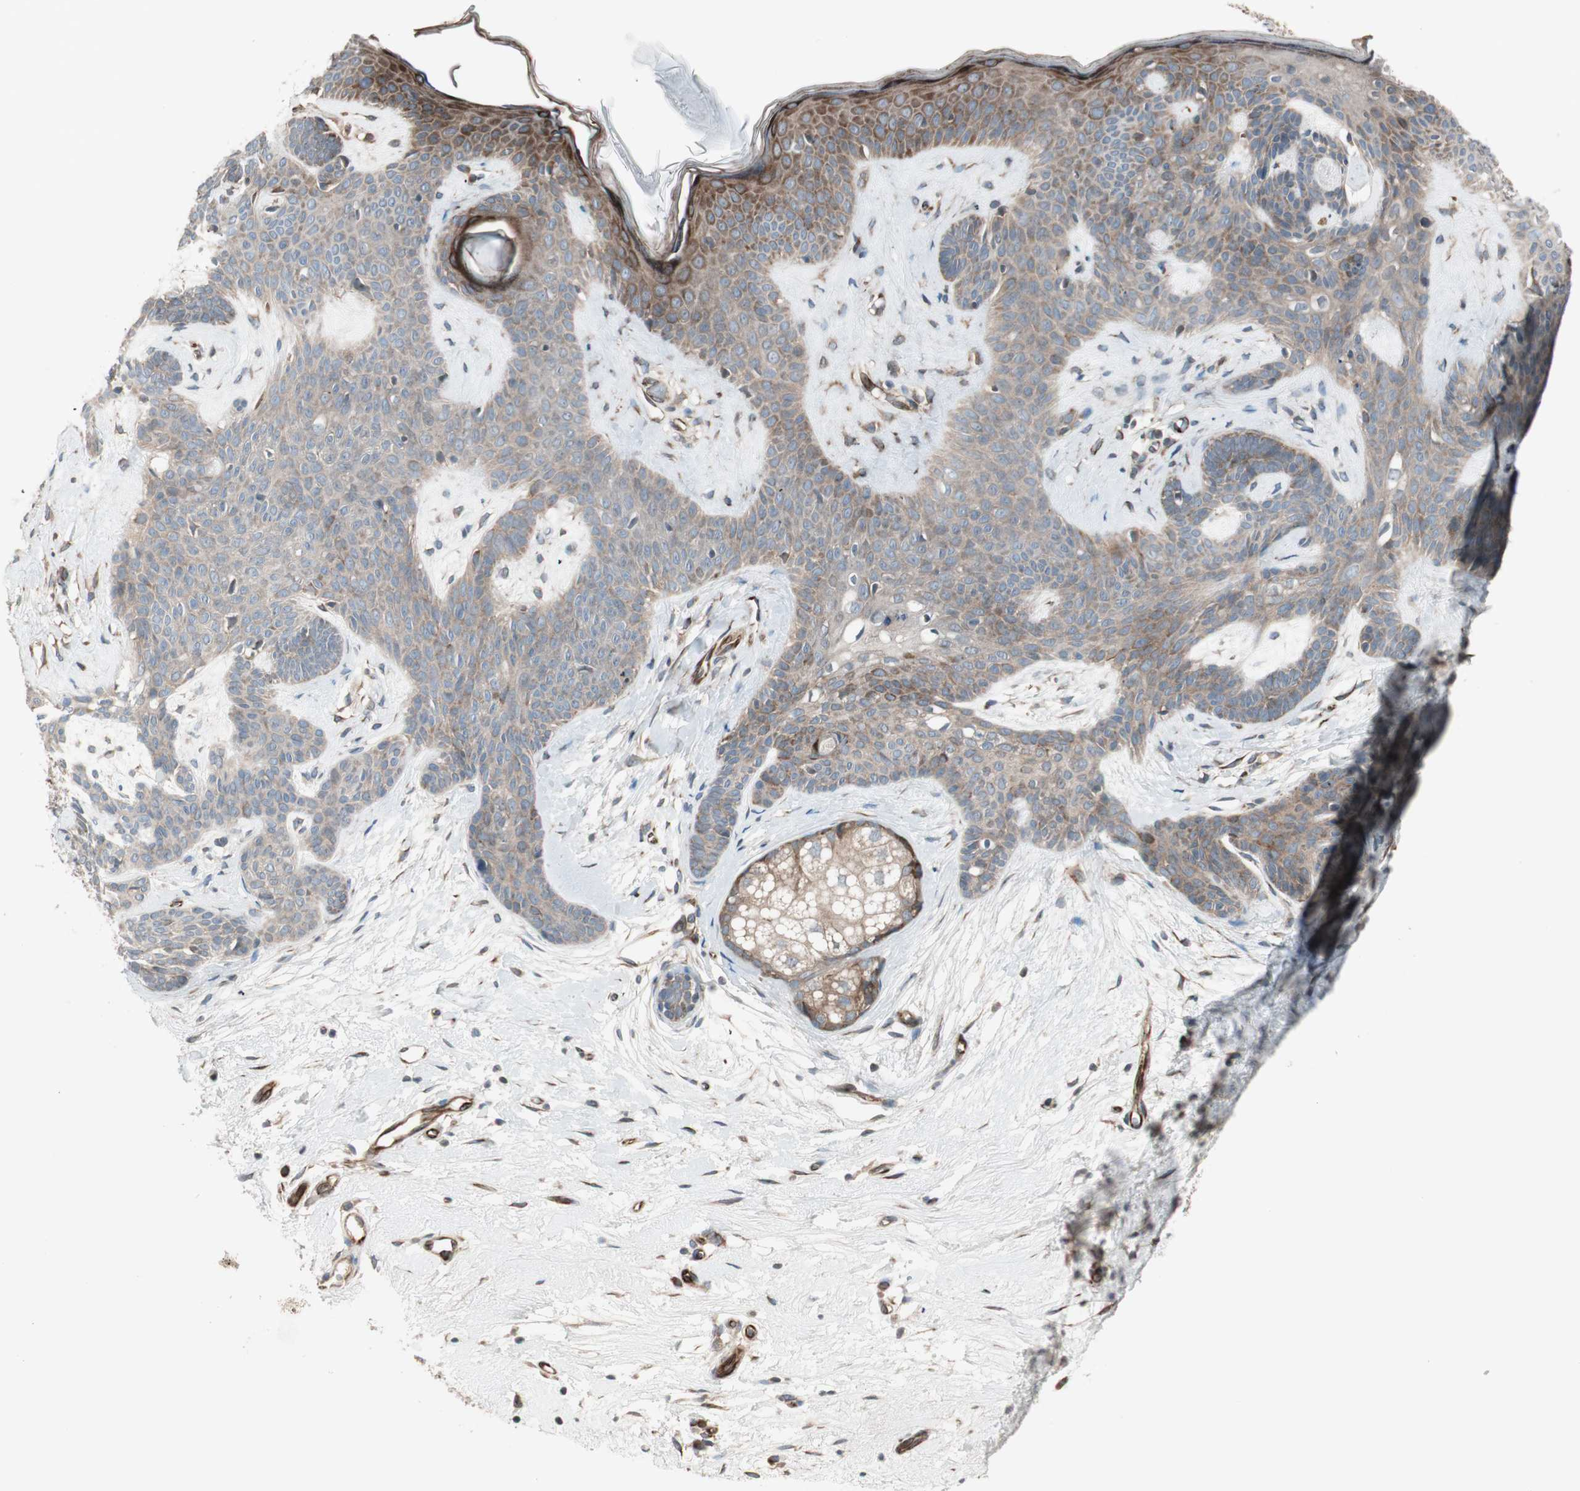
{"staining": {"intensity": "moderate", "quantity": "<25%", "location": "cytoplasmic/membranous"}, "tissue": "skin cancer", "cell_type": "Tumor cells", "image_type": "cancer", "snomed": [{"axis": "morphology", "description": "Developmental malformation"}, {"axis": "morphology", "description": "Basal cell carcinoma"}, {"axis": "topography", "description": "Skin"}], "caption": "DAB (3,3'-diaminobenzidine) immunohistochemical staining of human skin cancer displays moderate cytoplasmic/membranous protein positivity in about <25% of tumor cells.", "gene": "PPP2R5E", "patient": {"sex": "female", "age": 62}}